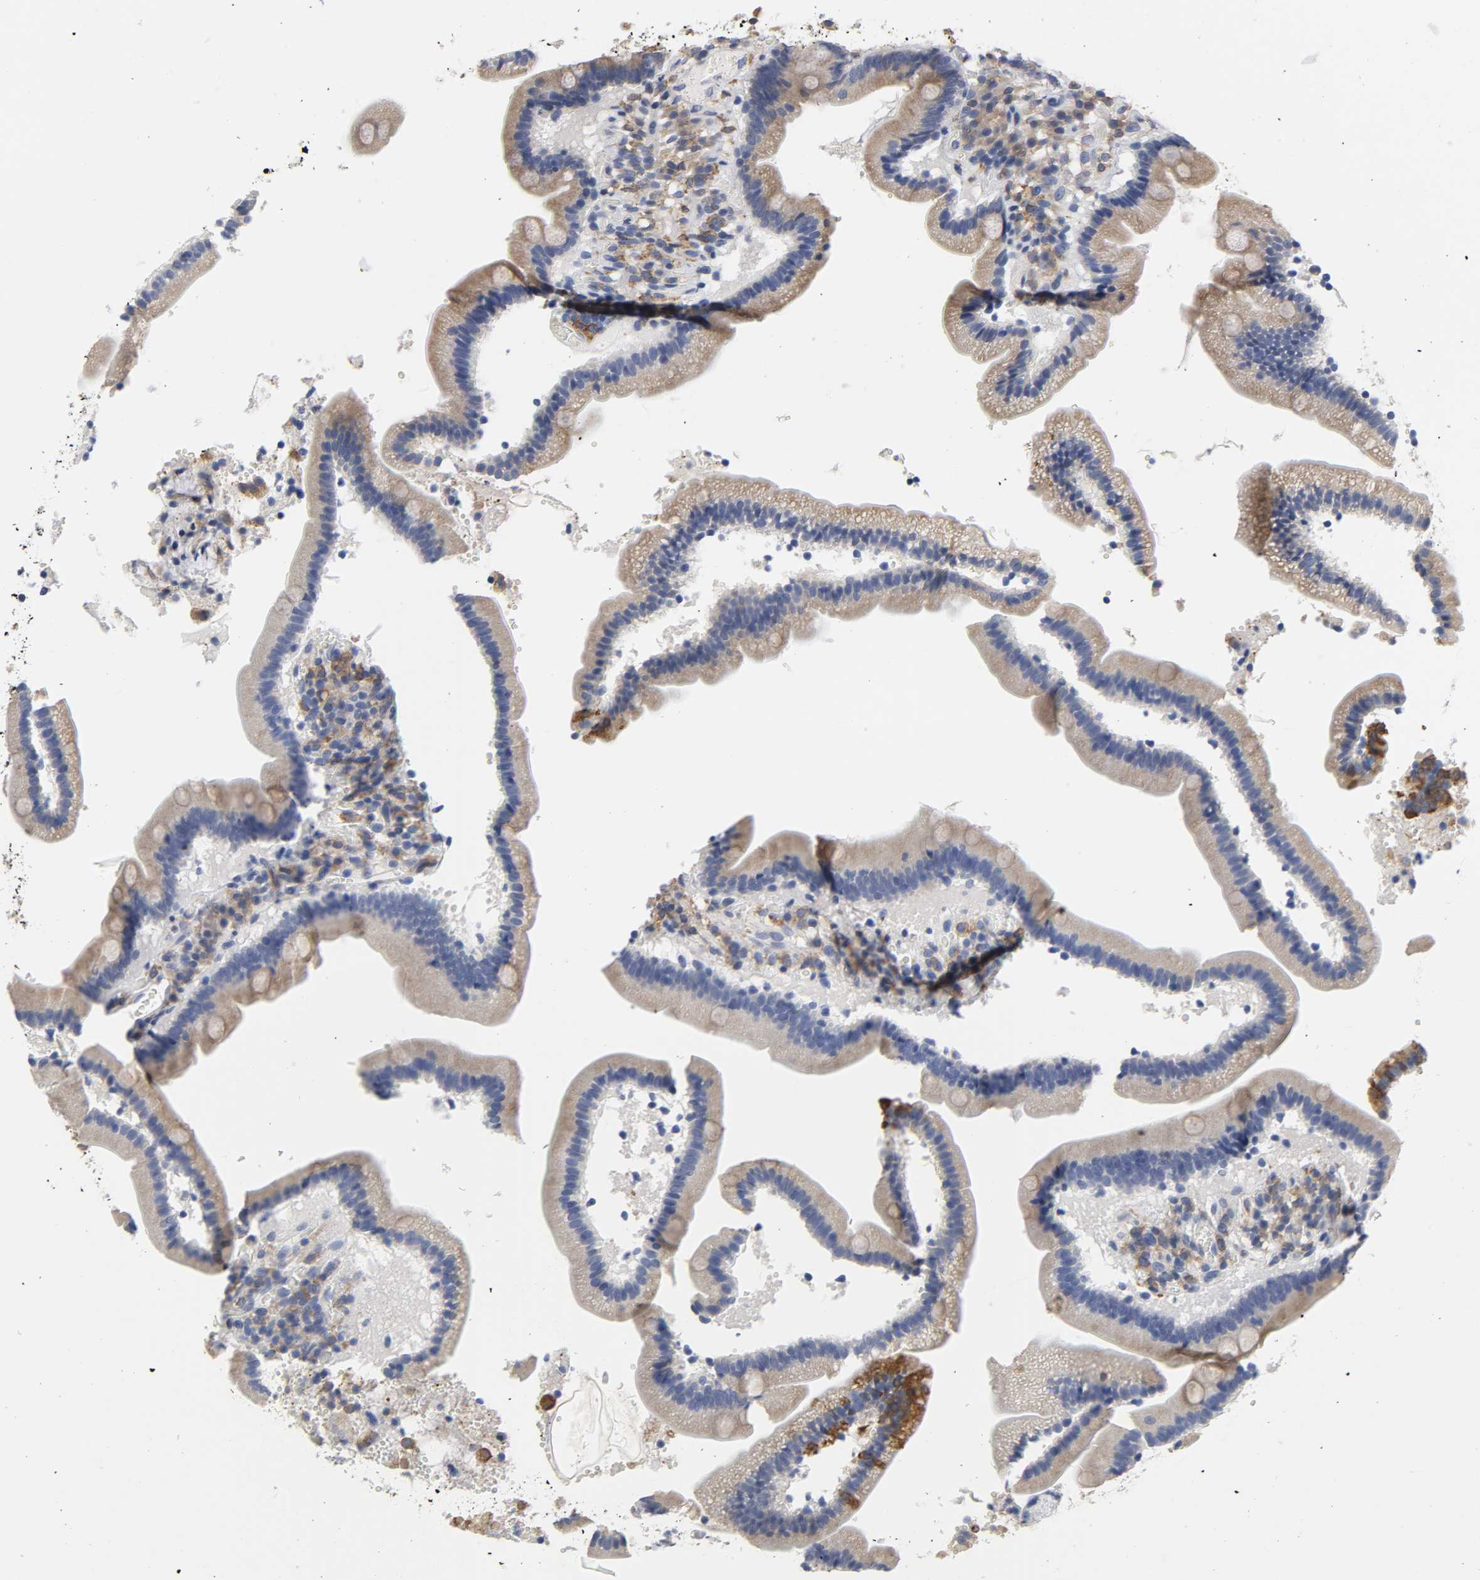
{"staining": {"intensity": "weak", "quantity": ">75%", "location": "cytoplasmic/membranous"}, "tissue": "duodenum", "cell_type": "Glandular cells", "image_type": "normal", "snomed": [{"axis": "morphology", "description": "Normal tissue, NOS"}, {"axis": "topography", "description": "Duodenum"}], "caption": "Weak cytoplasmic/membranous staining for a protein is seen in about >75% of glandular cells of normal duodenum using IHC.", "gene": "HCK", "patient": {"sex": "male", "age": 66}}